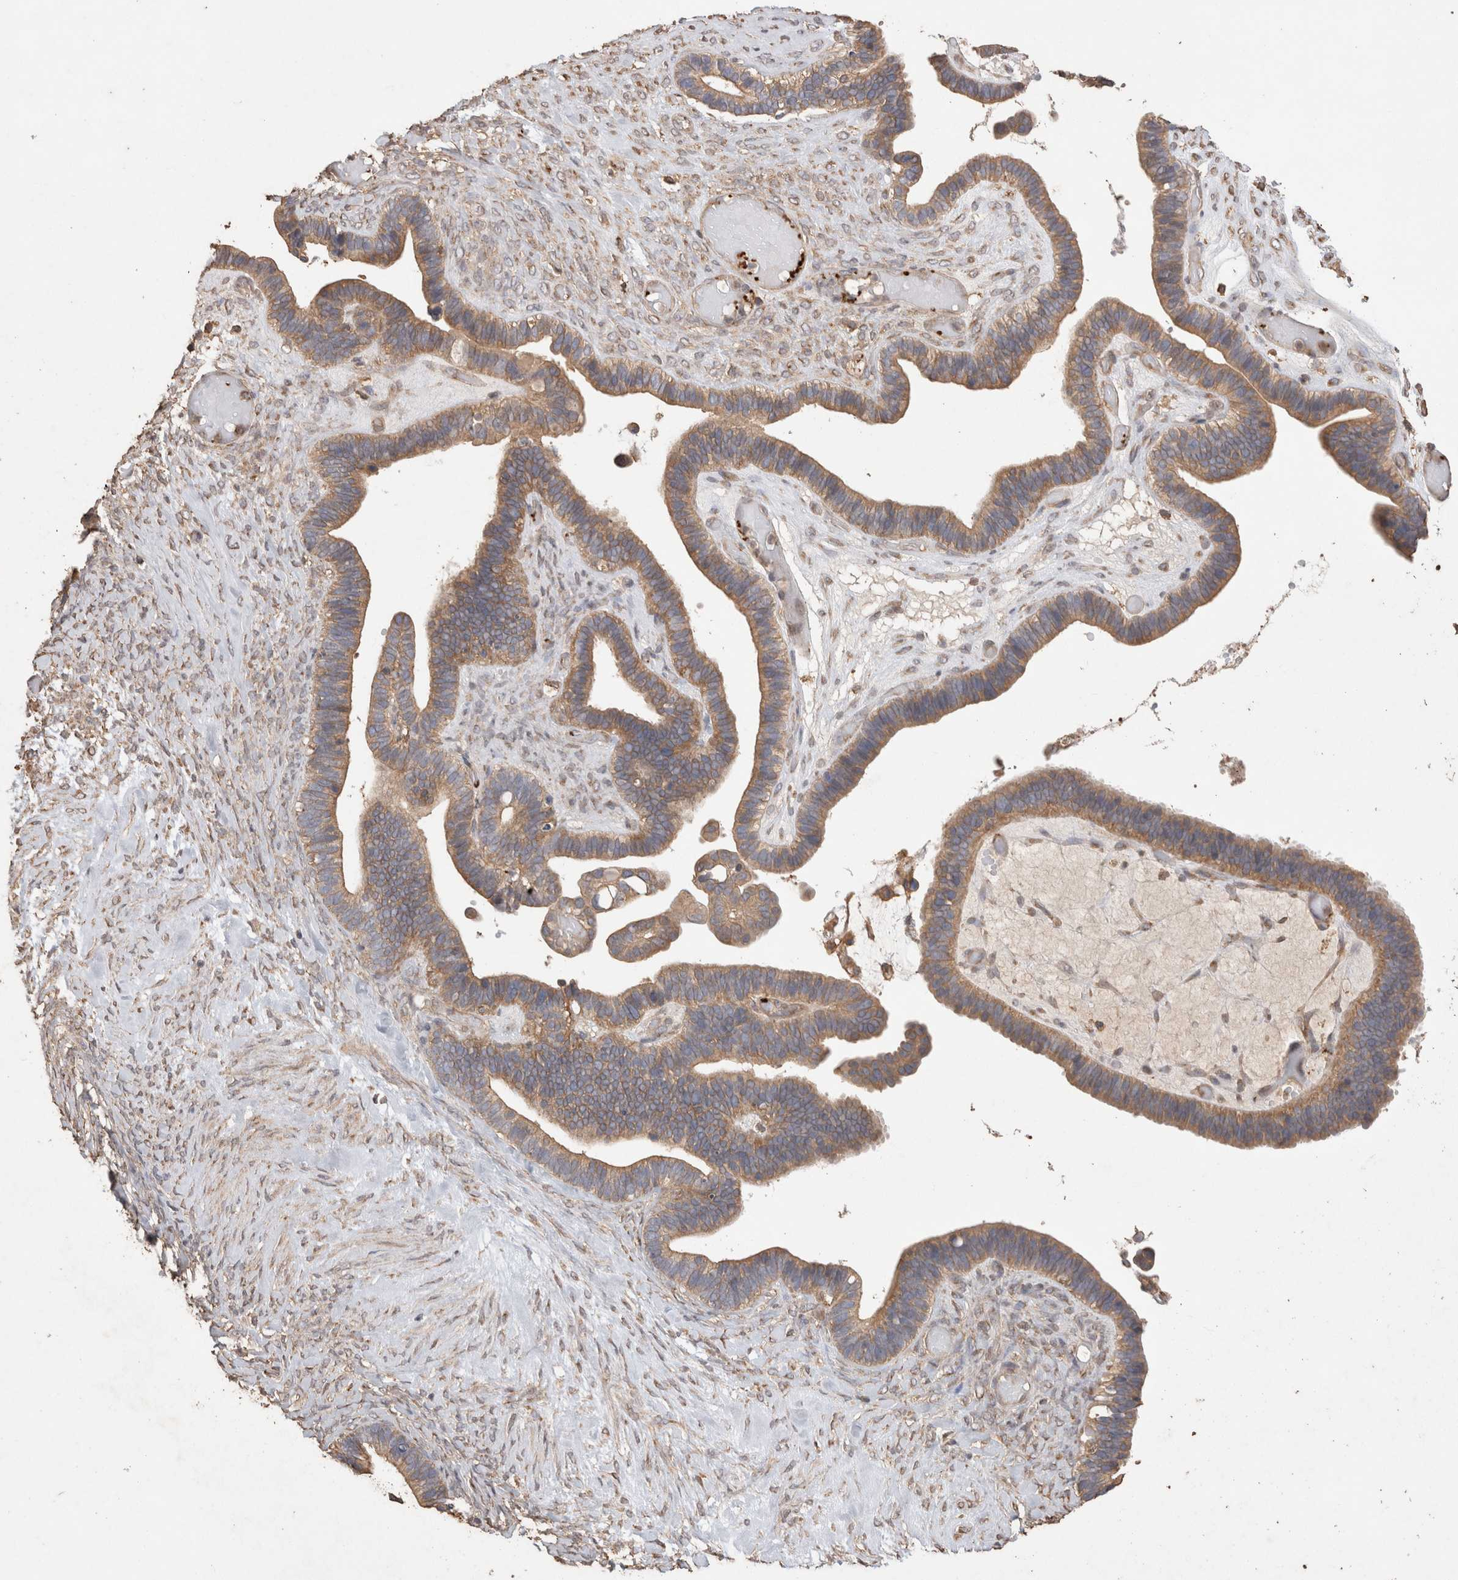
{"staining": {"intensity": "moderate", "quantity": ">75%", "location": "cytoplasmic/membranous"}, "tissue": "ovarian cancer", "cell_type": "Tumor cells", "image_type": "cancer", "snomed": [{"axis": "morphology", "description": "Cystadenocarcinoma, serous, NOS"}, {"axis": "topography", "description": "Ovary"}], "caption": "A high-resolution photomicrograph shows immunohistochemistry staining of ovarian cancer, which shows moderate cytoplasmic/membranous staining in approximately >75% of tumor cells.", "gene": "SNX31", "patient": {"sex": "female", "age": 56}}